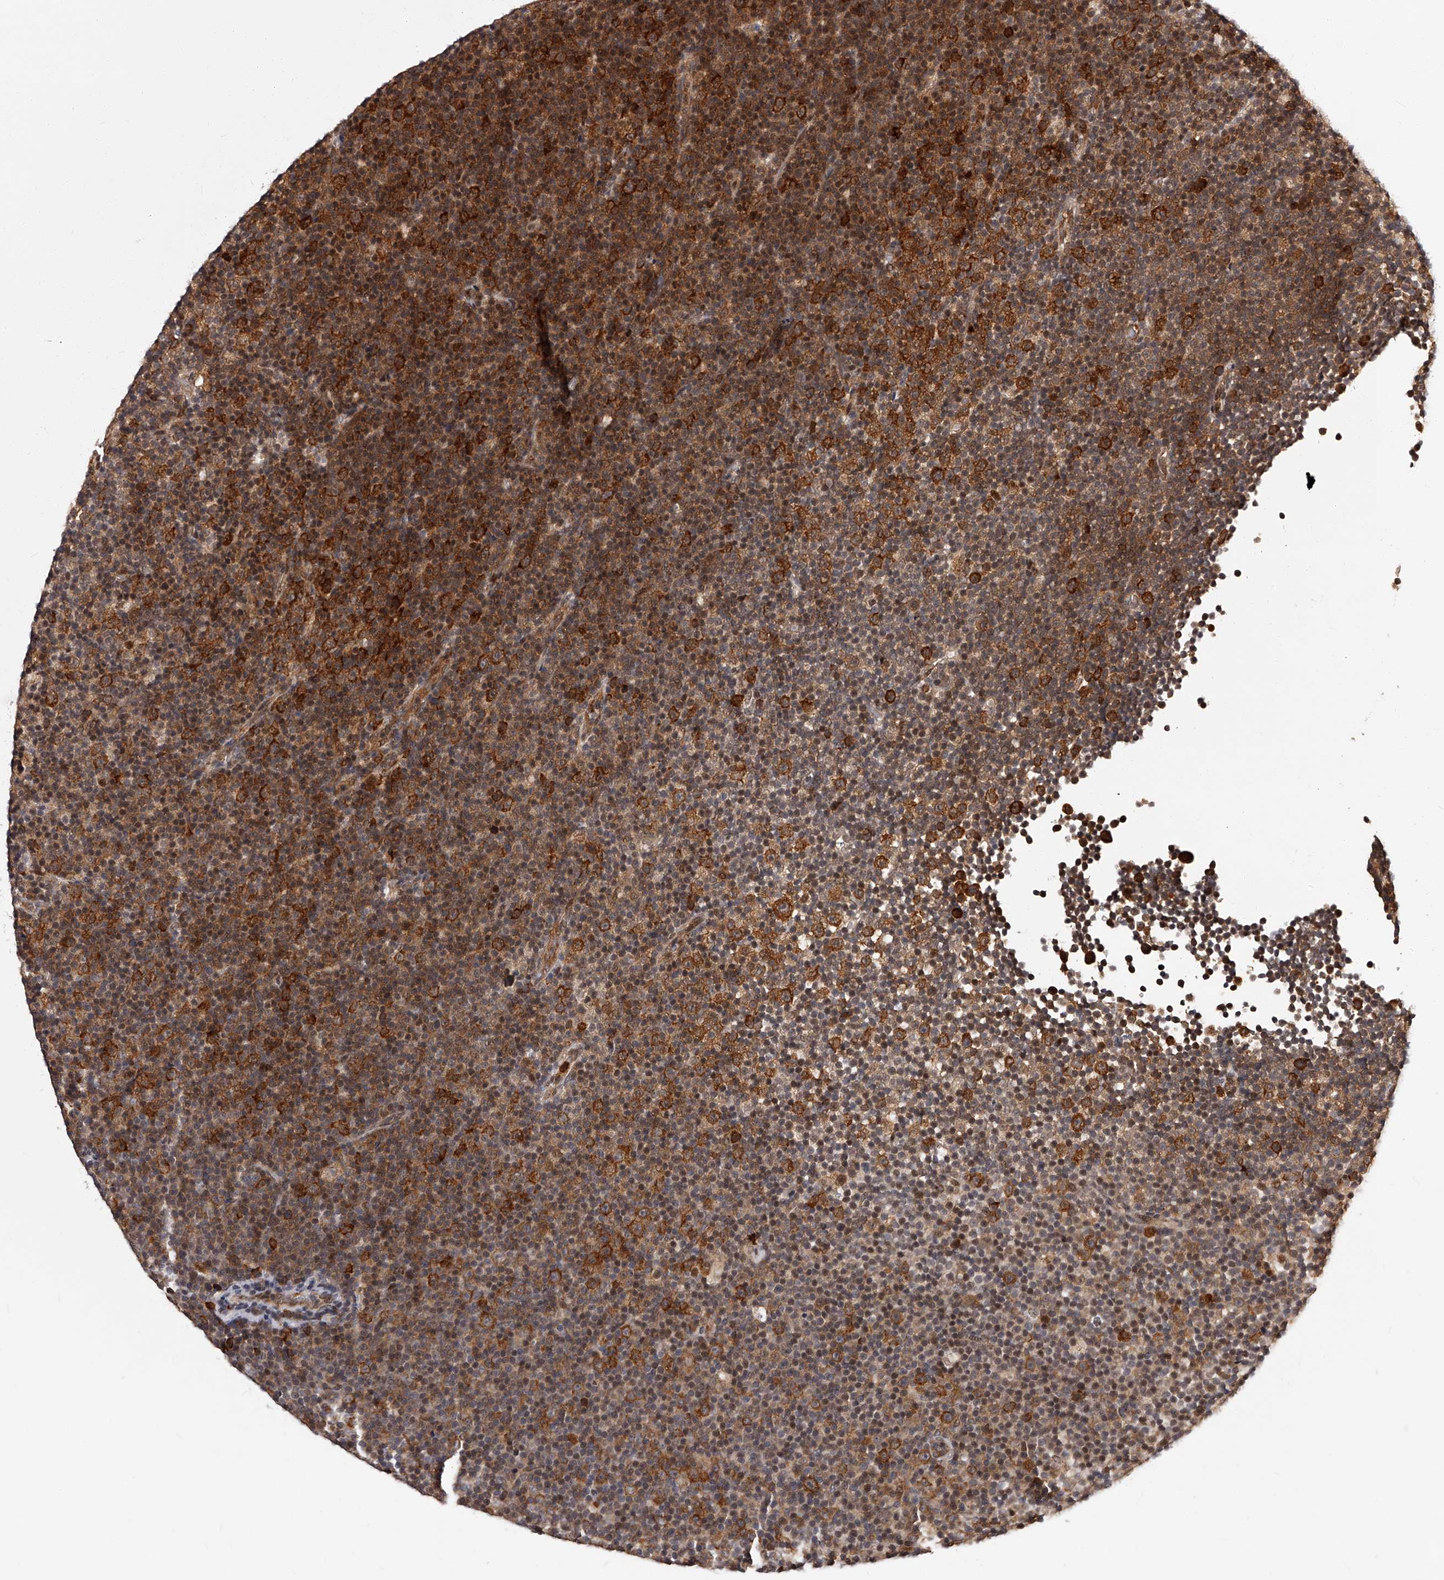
{"staining": {"intensity": "strong", "quantity": "25%-75%", "location": "cytoplasmic/membranous"}, "tissue": "lymphoma", "cell_type": "Tumor cells", "image_type": "cancer", "snomed": [{"axis": "morphology", "description": "Malignant lymphoma, non-Hodgkin's type, Low grade"}, {"axis": "topography", "description": "Lymph node"}], "caption": "An immunohistochemistry (IHC) photomicrograph of tumor tissue is shown. Protein staining in brown labels strong cytoplasmic/membranous positivity in lymphoma within tumor cells. (IHC, brightfield microscopy, high magnification).", "gene": "RSC1A1", "patient": {"sex": "female", "age": 67}}